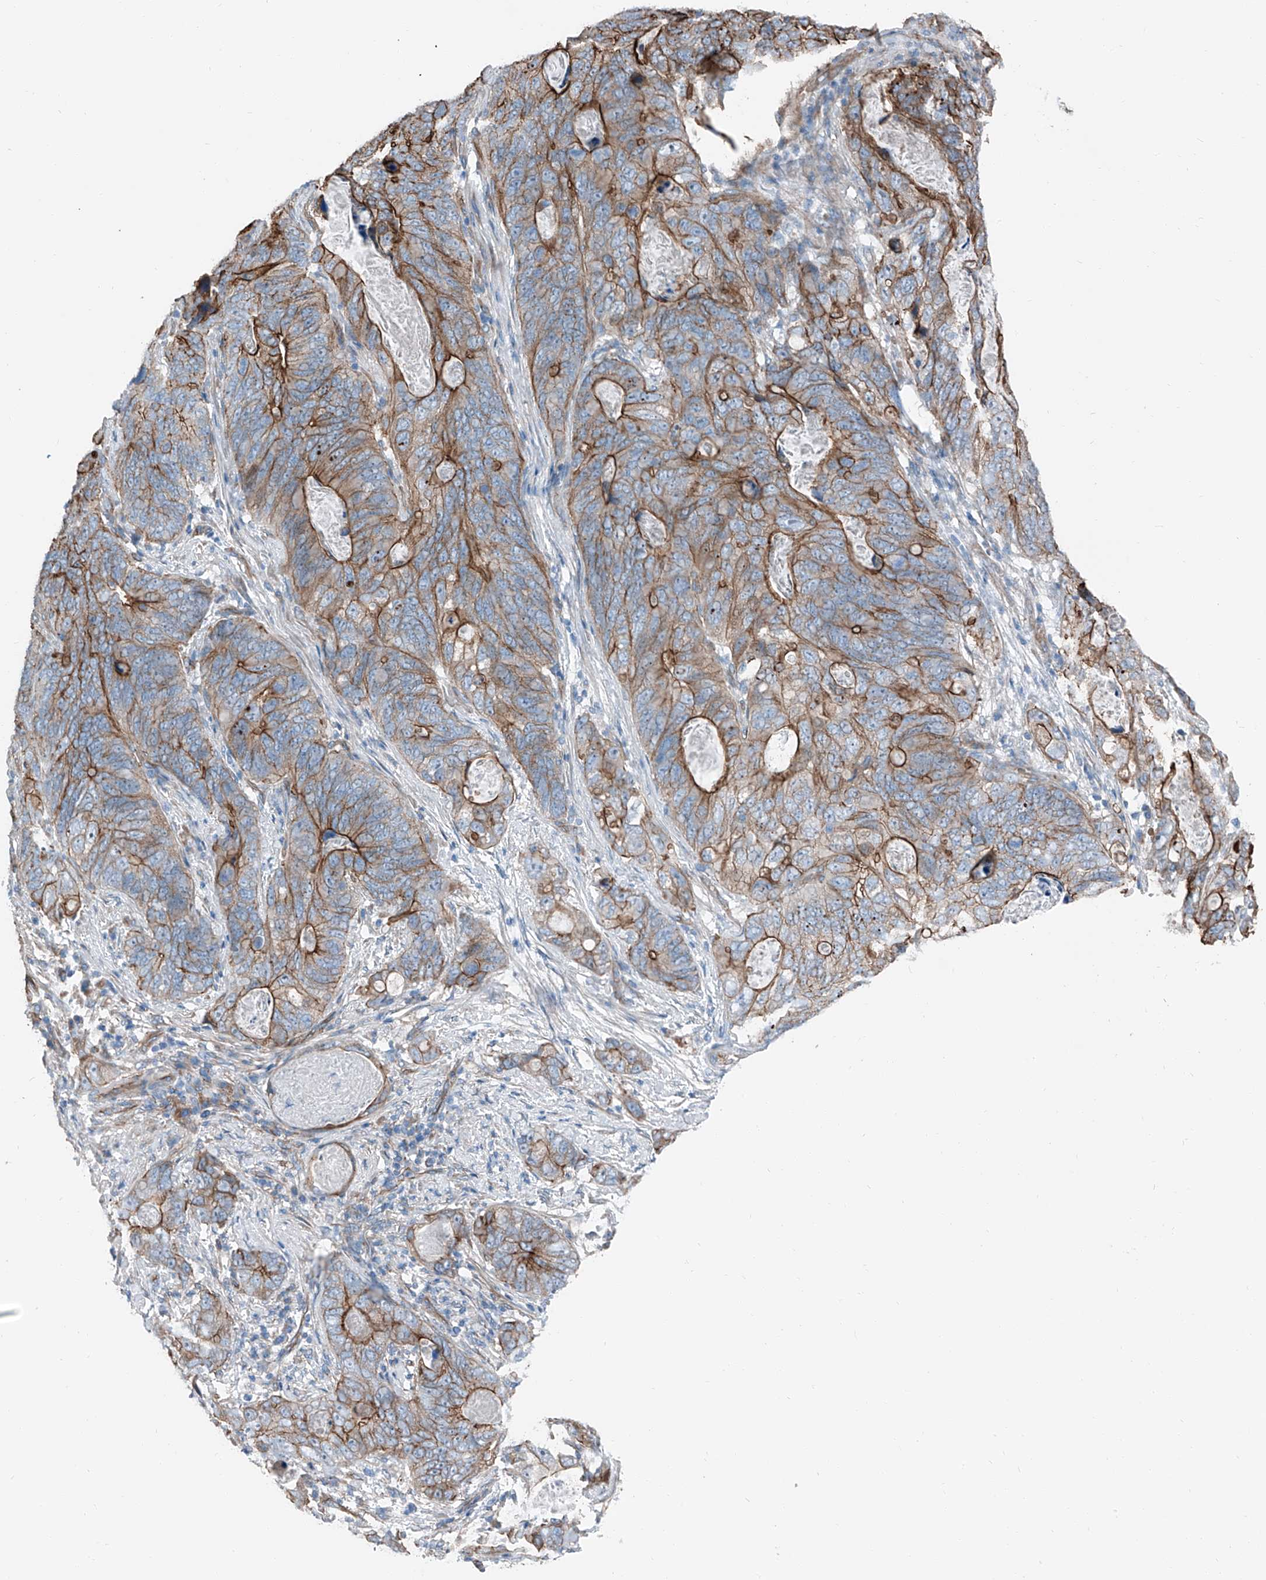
{"staining": {"intensity": "strong", "quantity": "25%-75%", "location": "cytoplasmic/membranous"}, "tissue": "stomach cancer", "cell_type": "Tumor cells", "image_type": "cancer", "snomed": [{"axis": "morphology", "description": "Normal tissue, NOS"}, {"axis": "morphology", "description": "Adenocarcinoma, NOS"}, {"axis": "topography", "description": "Stomach"}], "caption": "Immunohistochemical staining of stomach cancer (adenocarcinoma) displays strong cytoplasmic/membranous protein staining in approximately 25%-75% of tumor cells. (IHC, brightfield microscopy, high magnification).", "gene": "THEMIS2", "patient": {"sex": "female", "age": 89}}